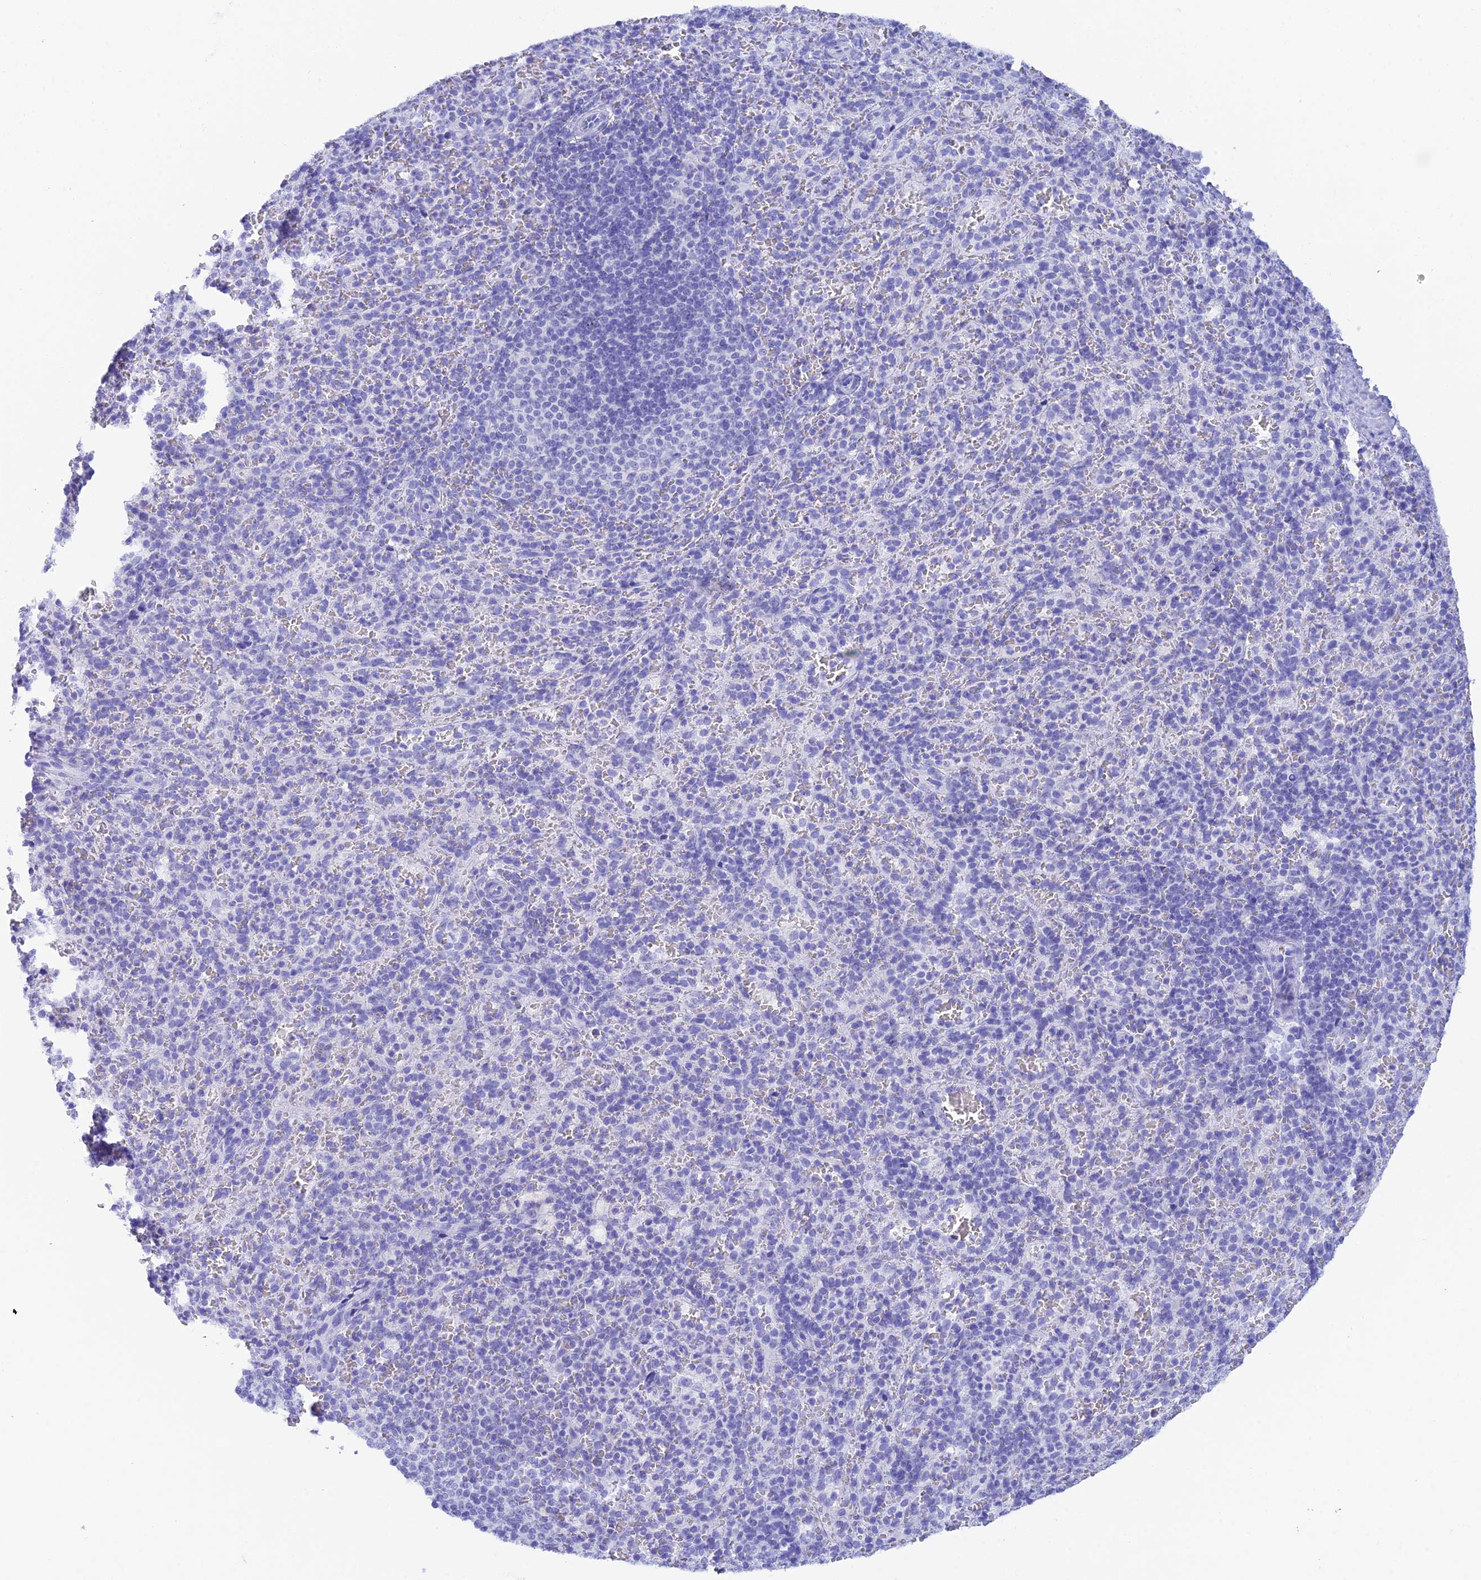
{"staining": {"intensity": "negative", "quantity": "none", "location": "none"}, "tissue": "spleen", "cell_type": "Cells in red pulp", "image_type": "normal", "snomed": [{"axis": "morphology", "description": "Normal tissue, NOS"}, {"axis": "topography", "description": "Spleen"}], "caption": "Cells in red pulp show no significant expression in unremarkable spleen. (DAB immunohistochemistry (IHC) visualized using brightfield microscopy, high magnification).", "gene": "REG1A", "patient": {"sex": "female", "age": 21}}